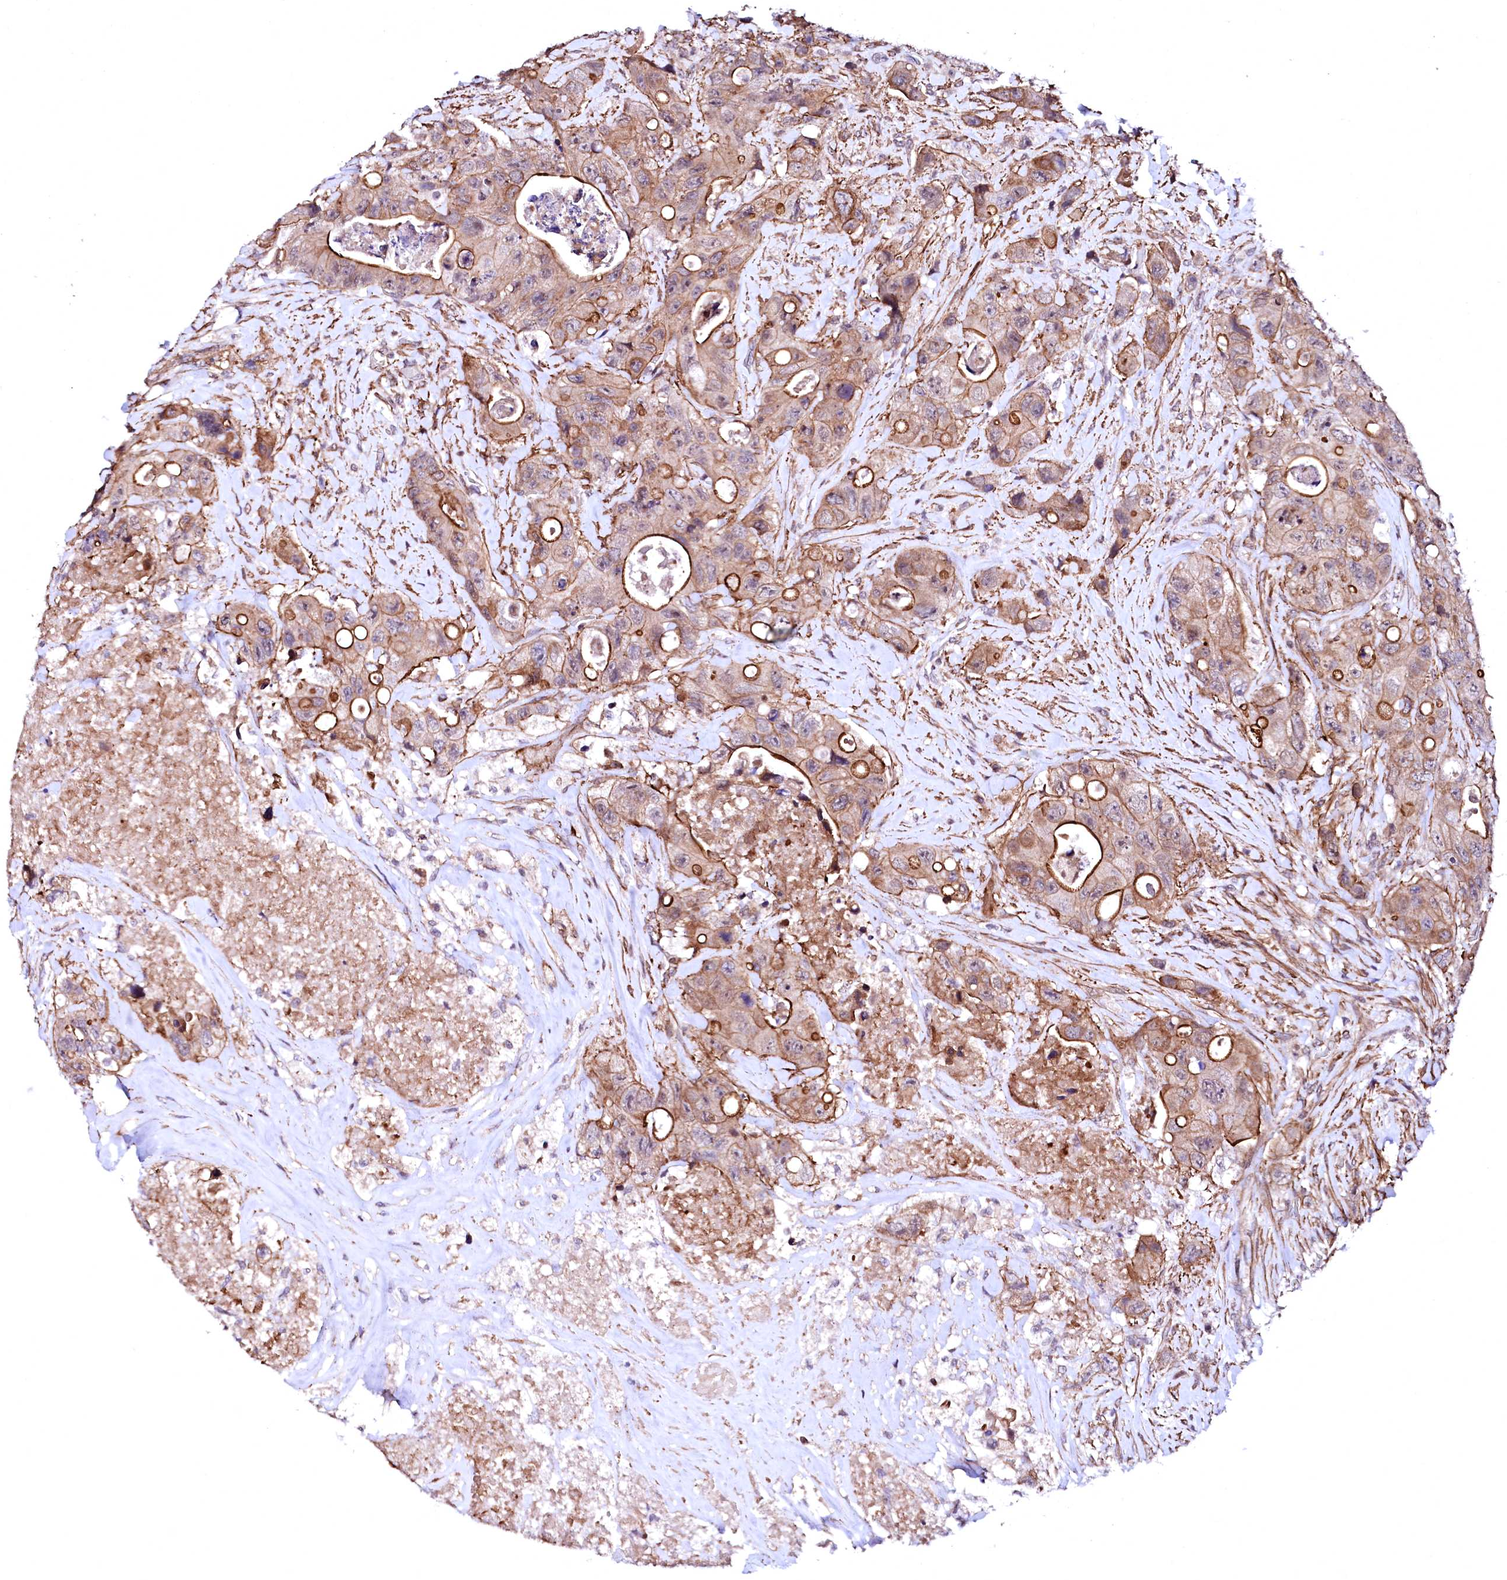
{"staining": {"intensity": "moderate", "quantity": ">75%", "location": "cytoplasmic/membranous"}, "tissue": "colorectal cancer", "cell_type": "Tumor cells", "image_type": "cancer", "snomed": [{"axis": "morphology", "description": "Adenocarcinoma, NOS"}, {"axis": "topography", "description": "Colon"}], "caption": "The image reveals a brown stain indicating the presence of a protein in the cytoplasmic/membranous of tumor cells in adenocarcinoma (colorectal).", "gene": "GPR176", "patient": {"sex": "female", "age": 46}}